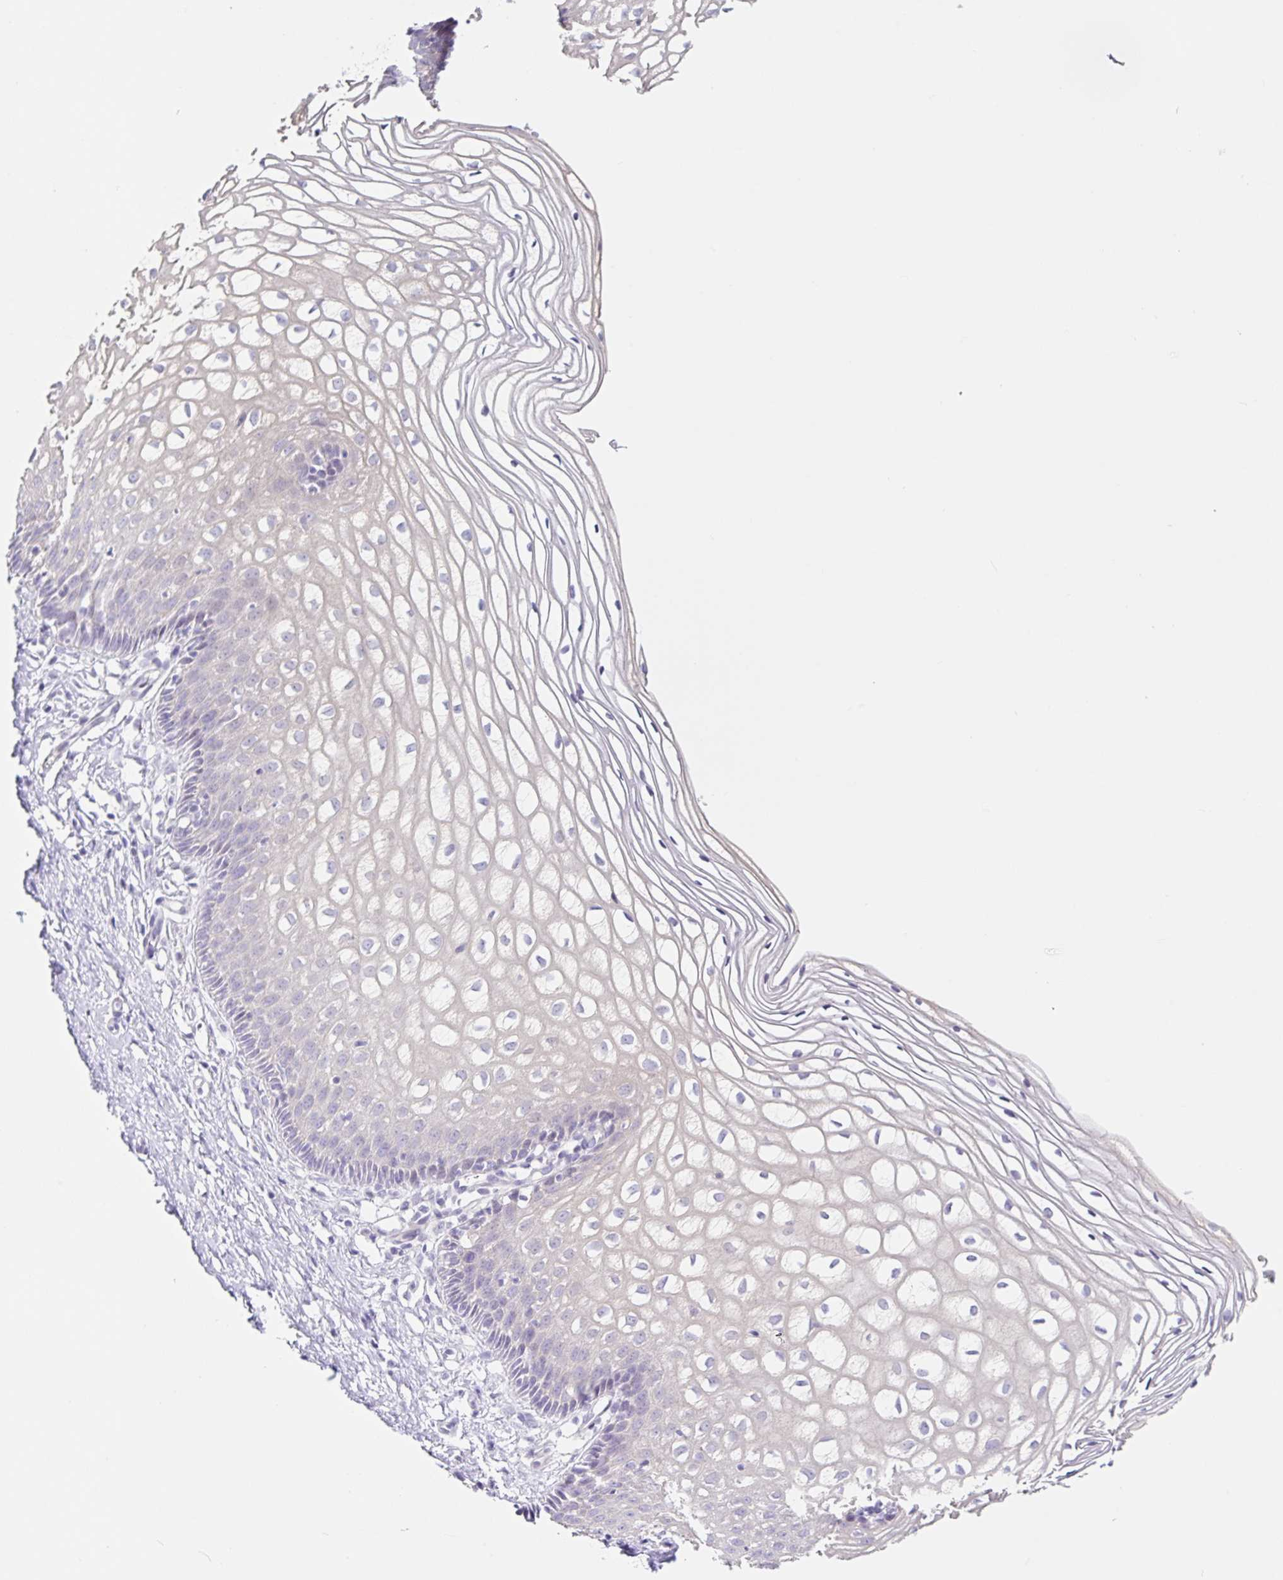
{"staining": {"intensity": "negative", "quantity": "none", "location": "none"}, "tissue": "cervix", "cell_type": "Glandular cells", "image_type": "normal", "snomed": [{"axis": "morphology", "description": "Normal tissue, NOS"}, {"axis": "topography", "description": "Cervix"}], "caption": "IHC image of unremarkable cervix: human cervix stained with DAB shows no significant protein positivity in glandular cells.", "gene": "DCAF17", "patient": {"sex": "female", "age": 36}}